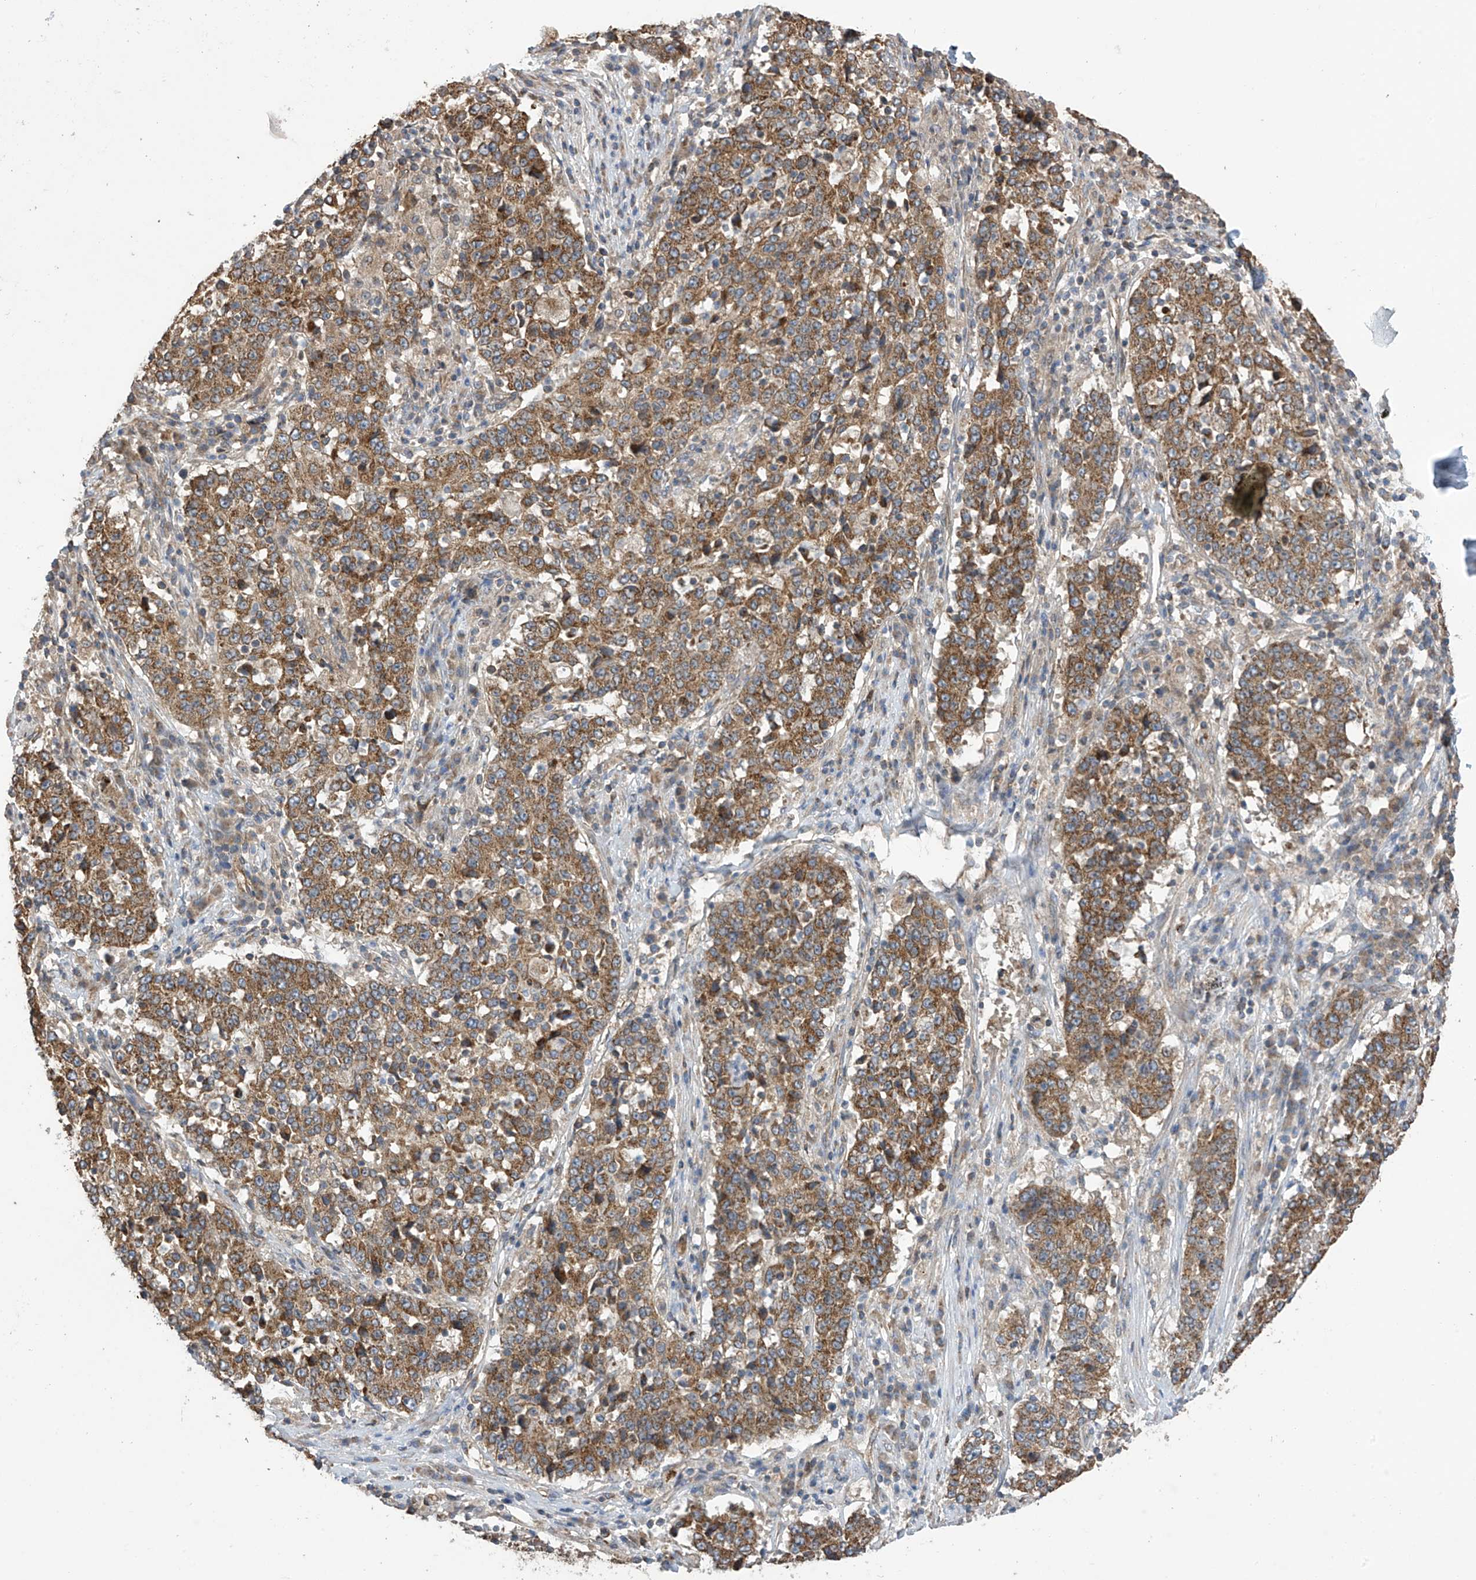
{"staining": {"intensity": "moderate", "quantity": ">75%", "location": "cytoplasmic/membranous"}, "tissue": "stomach cancer", "cell_type": "Tumor cells", "image_type": "cancer", "snomed": [{"axis": "morphology", "description": "Adenocarcinoma, NOS"}, {"axis": "topography", "description": "Stomach"}], "caption": "Stomach cancer (adenocarcinoma) tissue shows moderate cytoplasmic/membranous staining in about >75% of tumor cells, visualized by immunohistochemistry.", "gene": "PNPT1", "patient": {"sex": "male", "age": 59}}